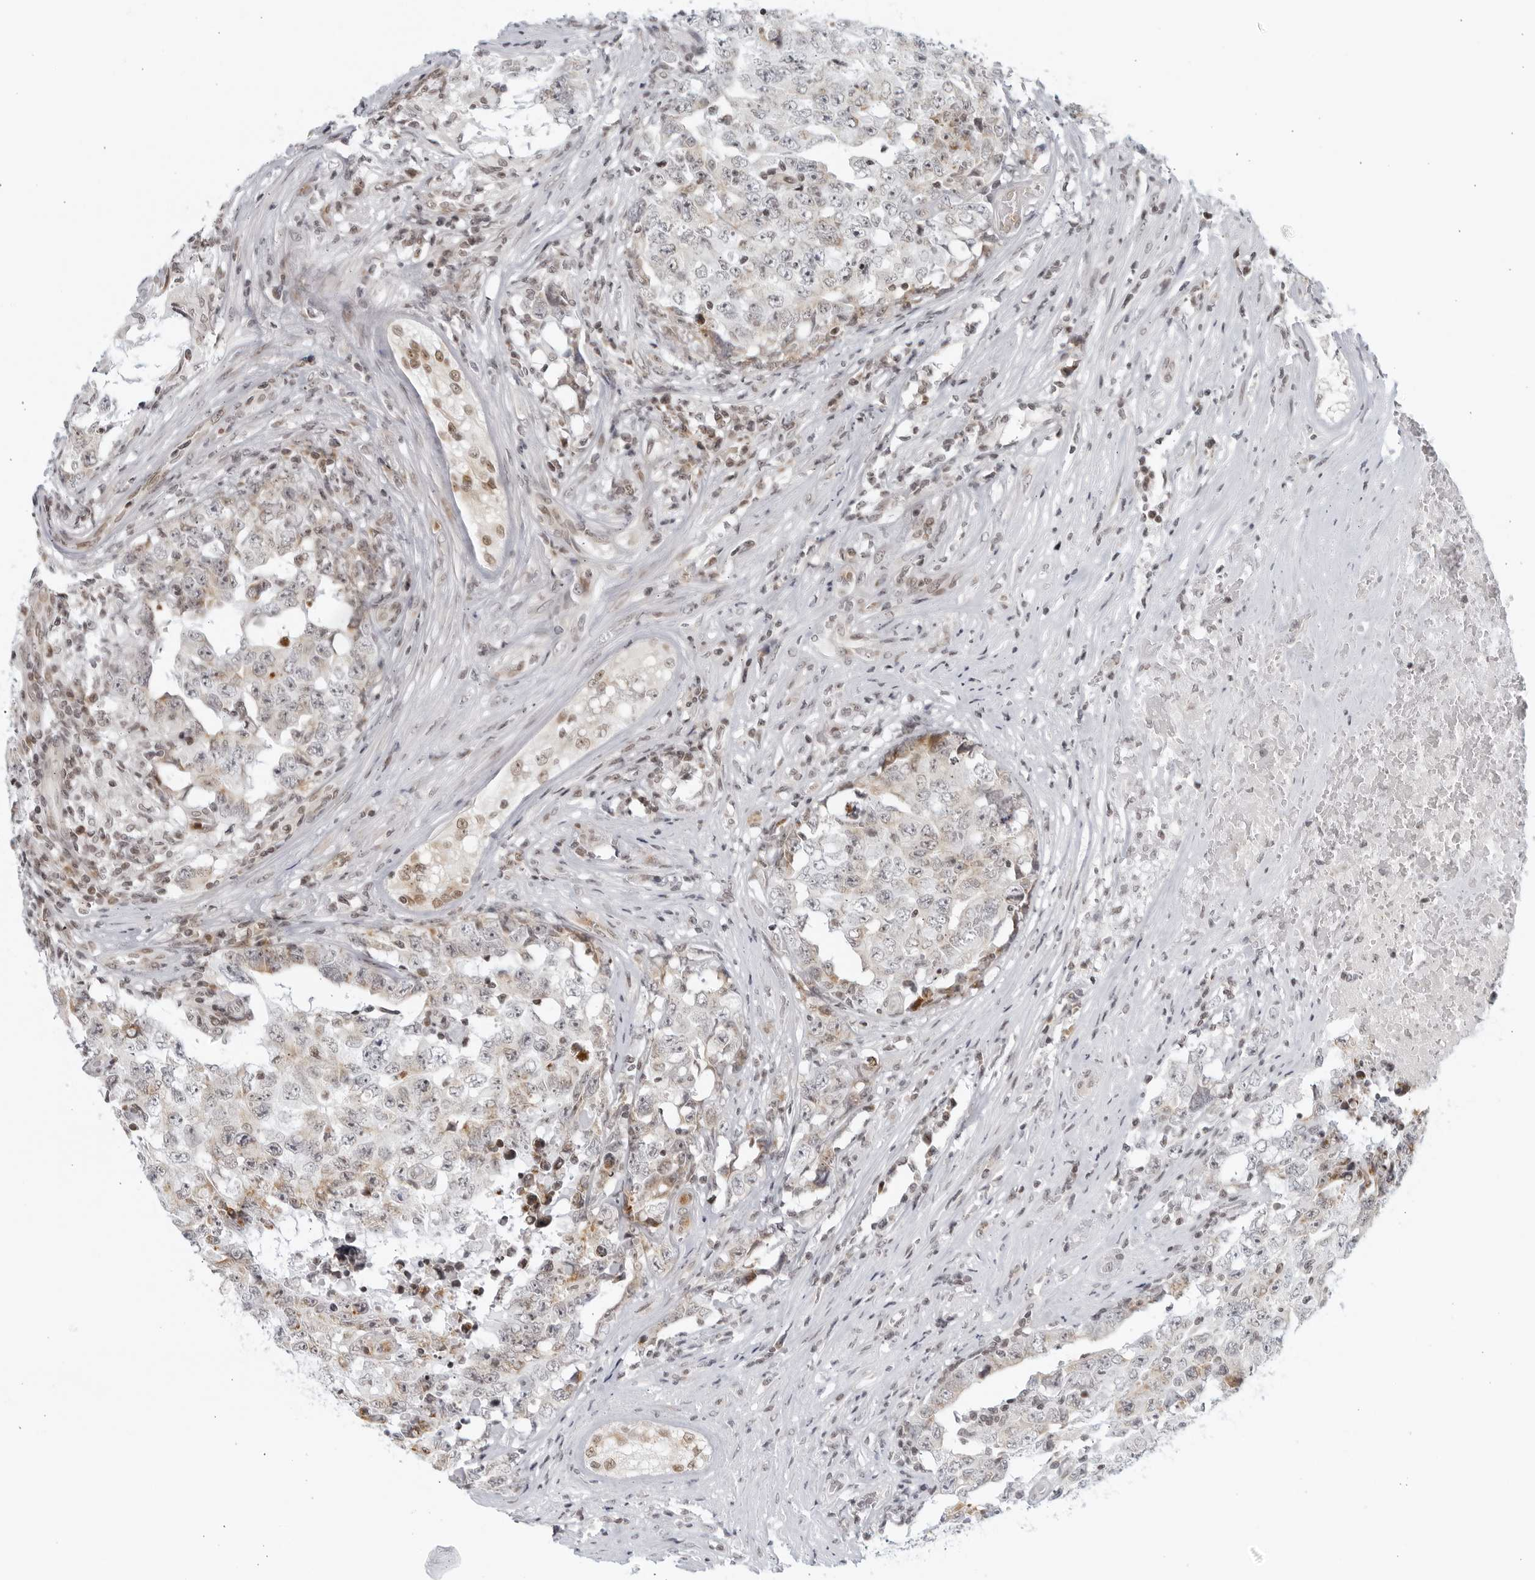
{"staining": {"intensity": "negative", "quantity": "none", "location": "none"}, "tissue": "testis cancer", "cell_type": "Tumor cells", "image_type": "cancer", "snomed": [{"axis": "morphology", "description": "Carcinoma, Embryonal, NOS"}, {"axis": "topography", "description": "Testis"}], "caption": "There is no significant positivity in tumor cells of embryonal carcinoma (testis).", "gene": "RAB11FIP3", "patient": {"sex": "male", "age": 26}}